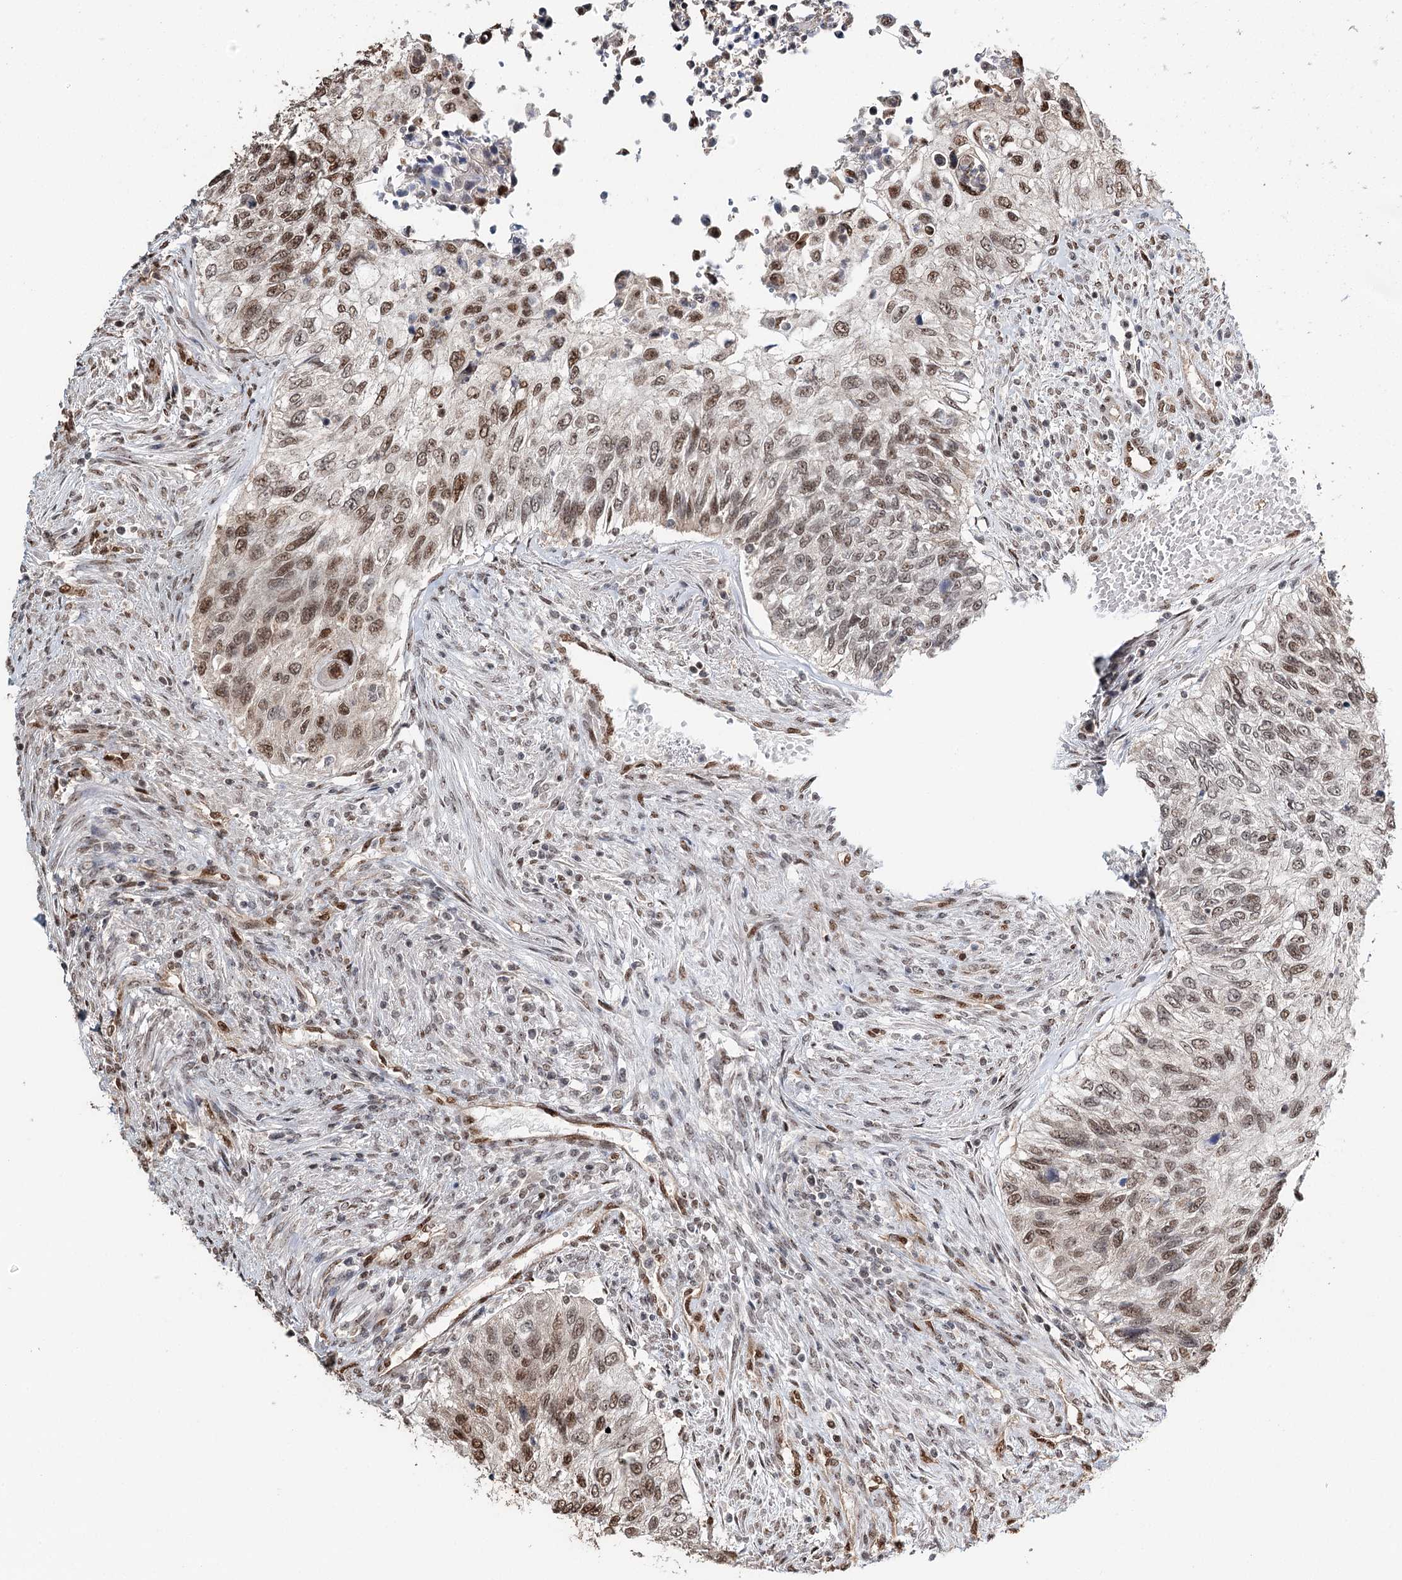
{"staining": {"intensity": "moderate", "quantity": ">75%", "location": "nuclear"}, "tissue": "urothelial cancer", "cell_type": "Tumor cells", "image_type": "cancer", "snomed": [{"axis": "morphology", "description": "Urothelial carcinoma, High grade"}, {"axis": "topography", "description": "Urinary bladder"}], "caption": "This is an image of immunohistochemistry staining of high-grade urothelial carcinoma, which shows moderate positivity in the nuclear of tumor cells.", "gene": "RPS27A", "patient": {"sex": "female", "age": 60}}